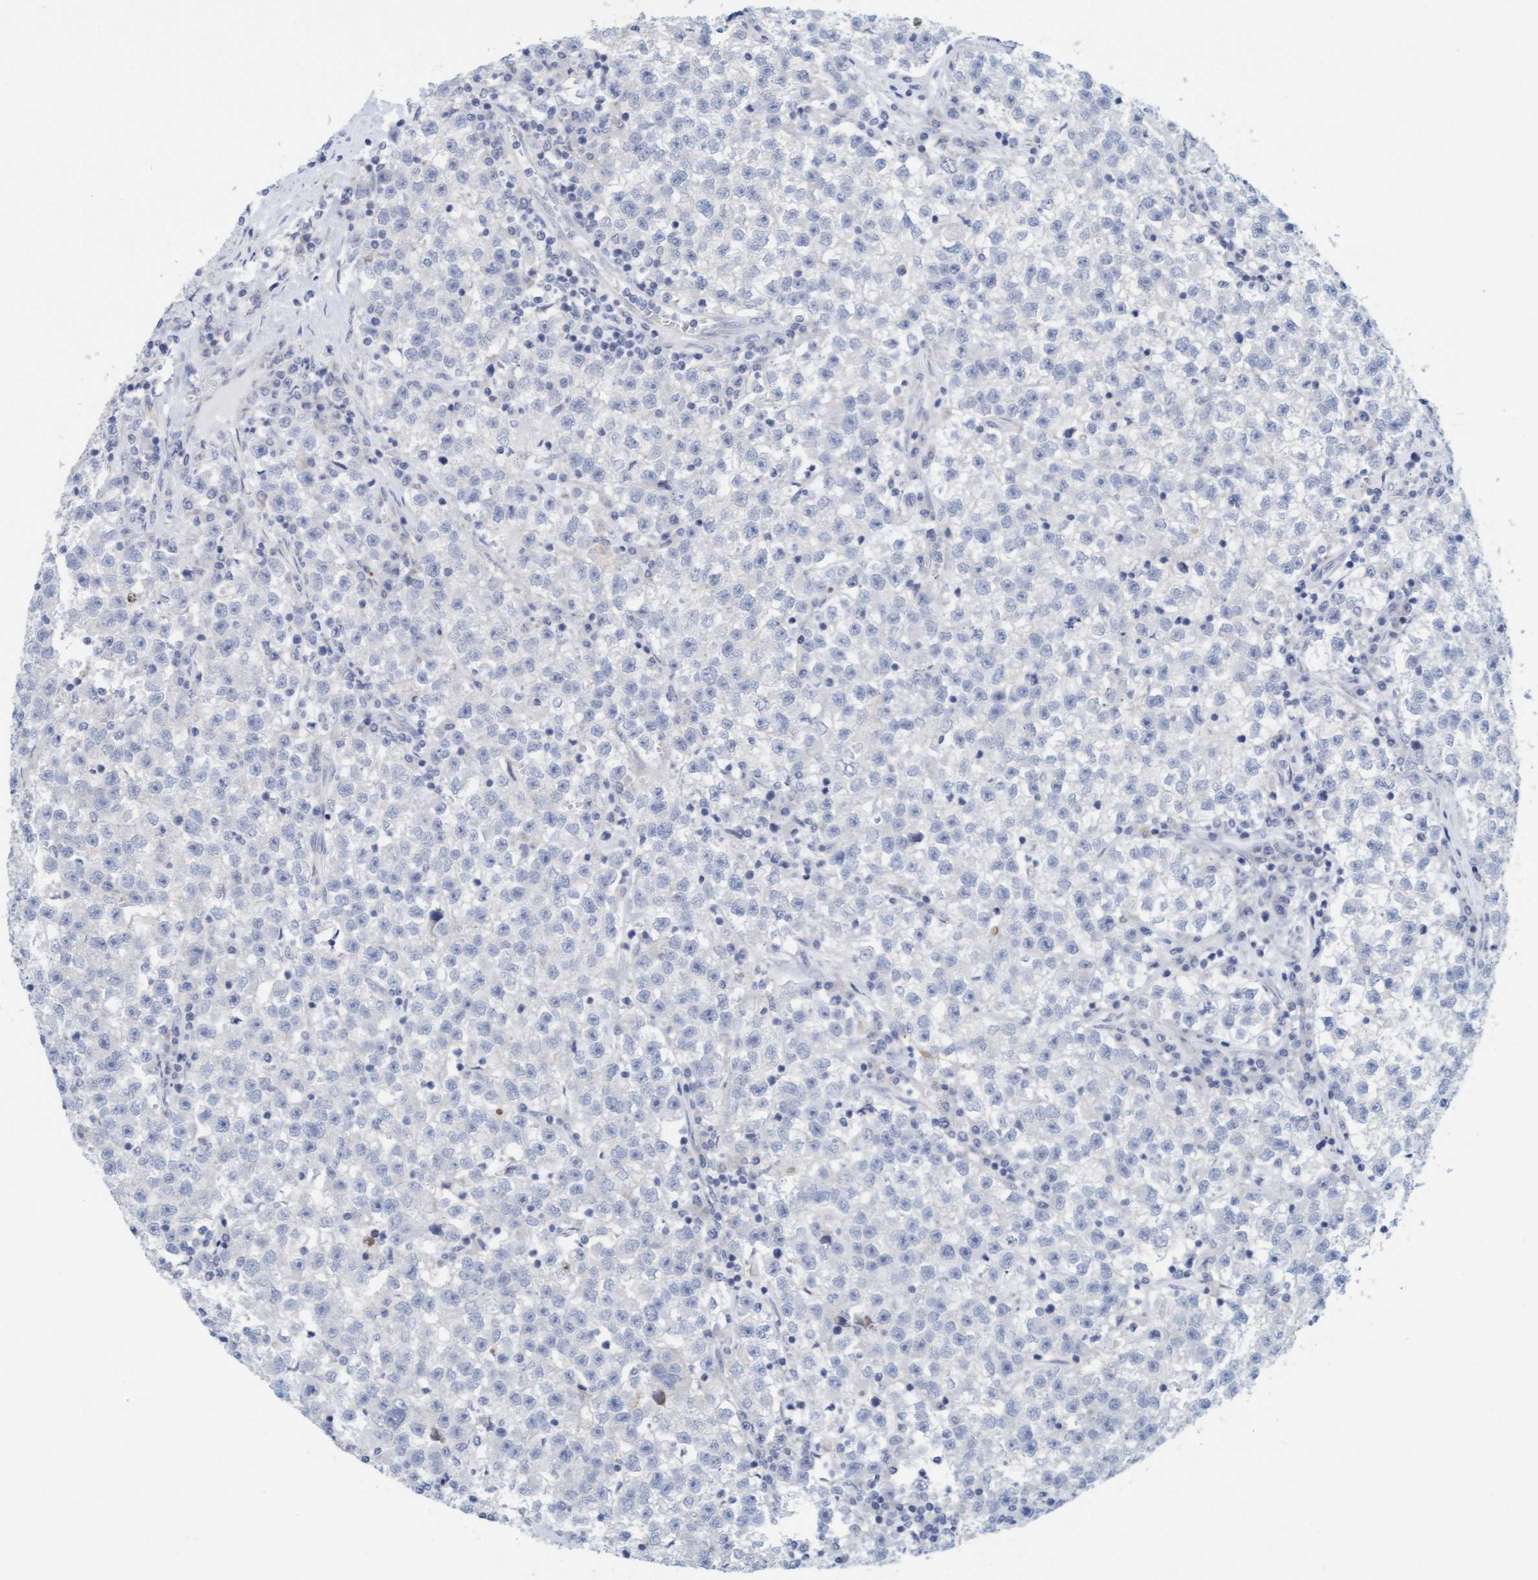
{"staining": {"intensity": "negative", "quantity": "none", "location": "none"}, "tissue": "testis cancer", "cell_type": "Tumor cells", "image_type": "cancer", "snomed": [{"axis": "morphology", "description": "Seminoma, NOS"}, {"axis": "topography", "description": "Testis"}], "caption": "The image demonstrates no staining of tumor cells in testis seminoma.", "gene": "CPA3", "patient": {"sex": "male", "age": 22}}